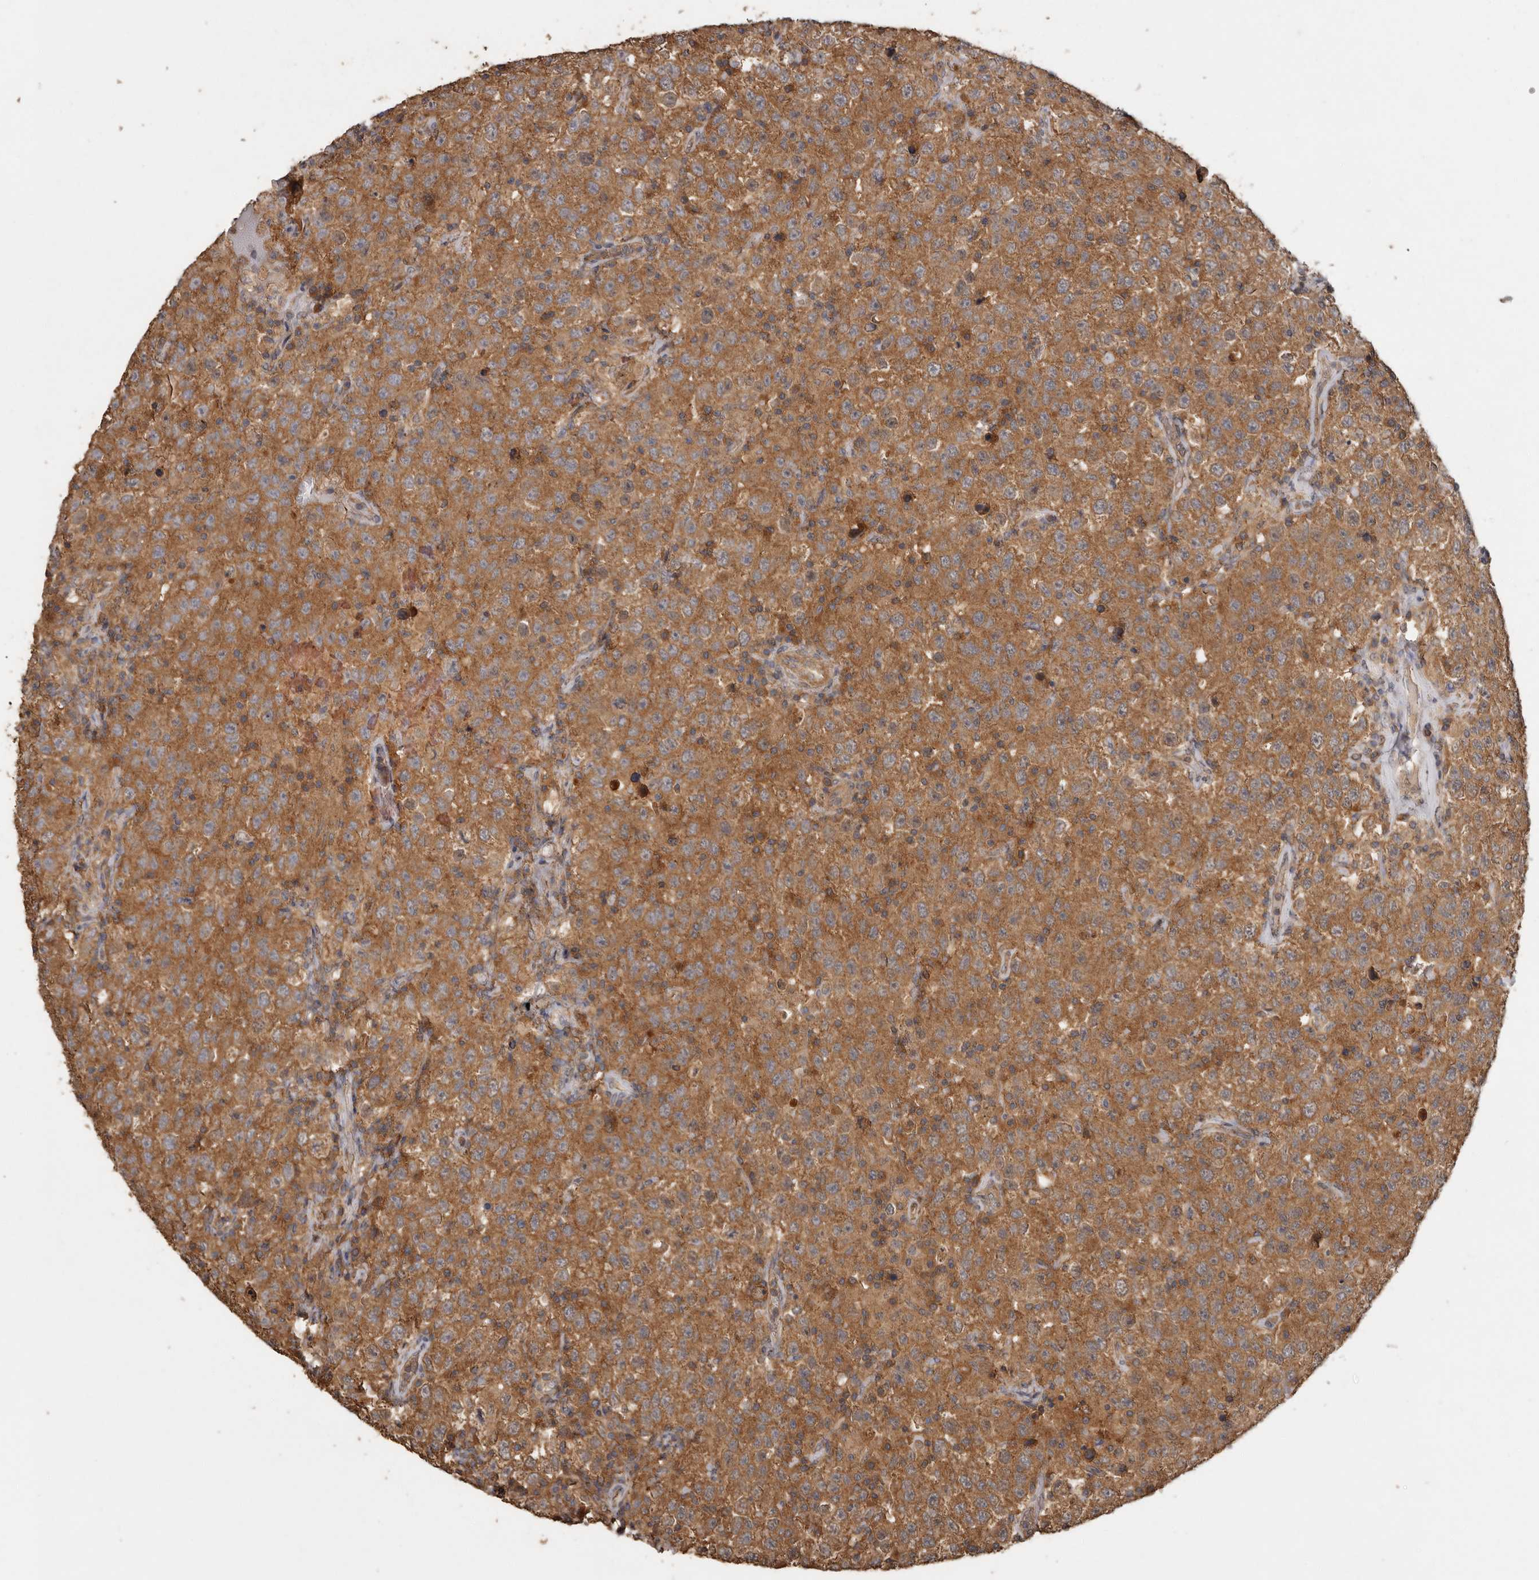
{"staining": {"intensity": "moderate", "quantity": ">75%", "location": "cytoplasmic/membranous"}, "tissue": "testis cancer", "cell_type": "Tumor cells", "image_type": "cancer", "snomed": [{"axis": "morphology", "description": "Seminoma, NOS"}, {"axis": "topography", "description": "Testis"}], "caption": "Immunohistochemistry (IHC) (DAB) staining of testis cancer (seminoma) reveals moderate cytoplasmic/membranous protein positivity in approximately >75% of tumor cells. (Brightfield microscopy of DAB IHC at high magnification).", "gene": "RWDD1", "patient": {"sex": "male", "age": 41}}